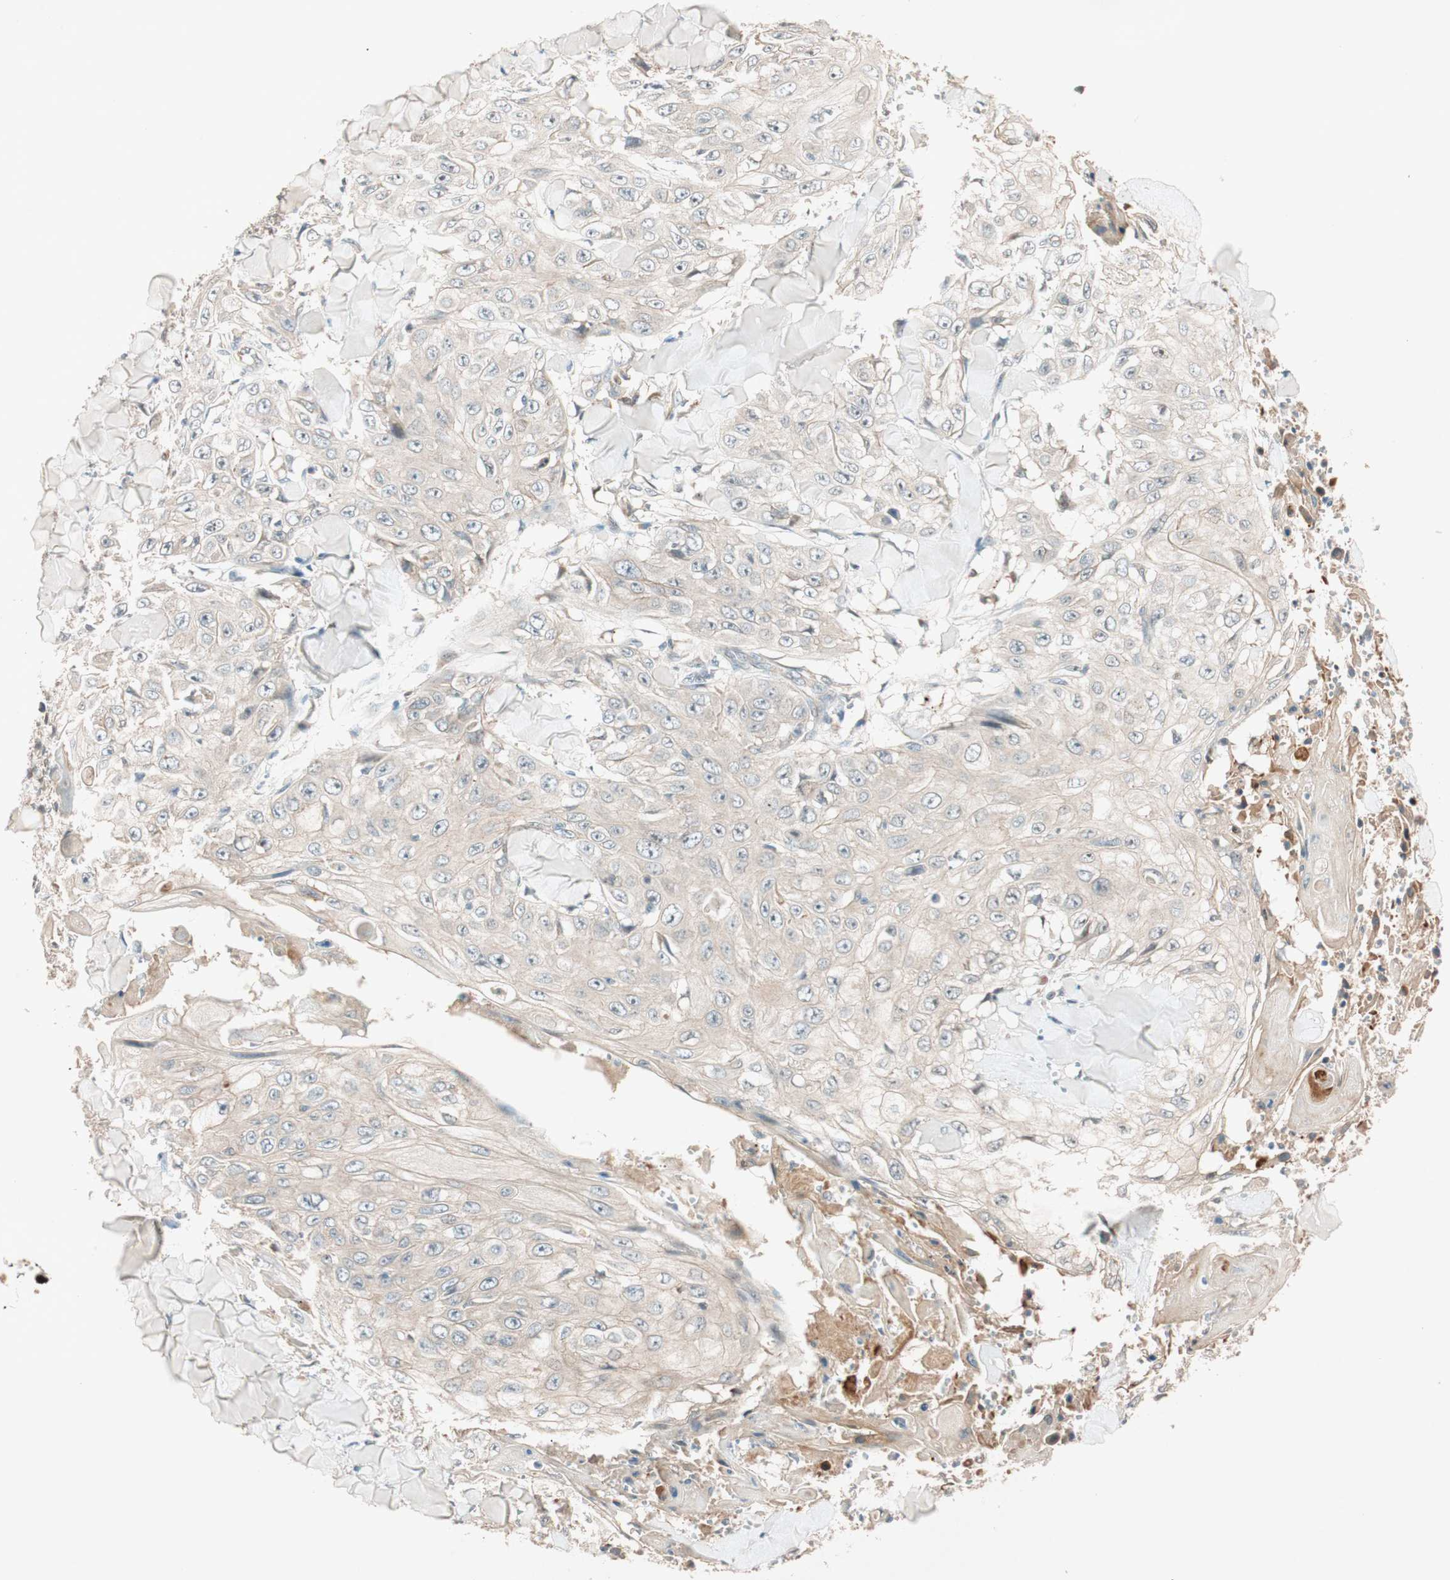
{"staining": {"intensity": "negative", "quantity": "none", "location": "none"}, "tissue": "skin cancer", "cell_type": "Tumor cells", "image_type": "cancer", "snomed": [{"axis": "morphology", "description": "Squamous cell carcinoma, NOS"}, {"axis": "topography", "description": "Skin"}], "caption": "This is a micrograph of immunohistochemistry (IHC) staining of skin cancer (squamous cell carcinoma), which shows no staining in tumor cells.", "gene": "EPHA6", "patient": {"sex": "male", "age": 86}}